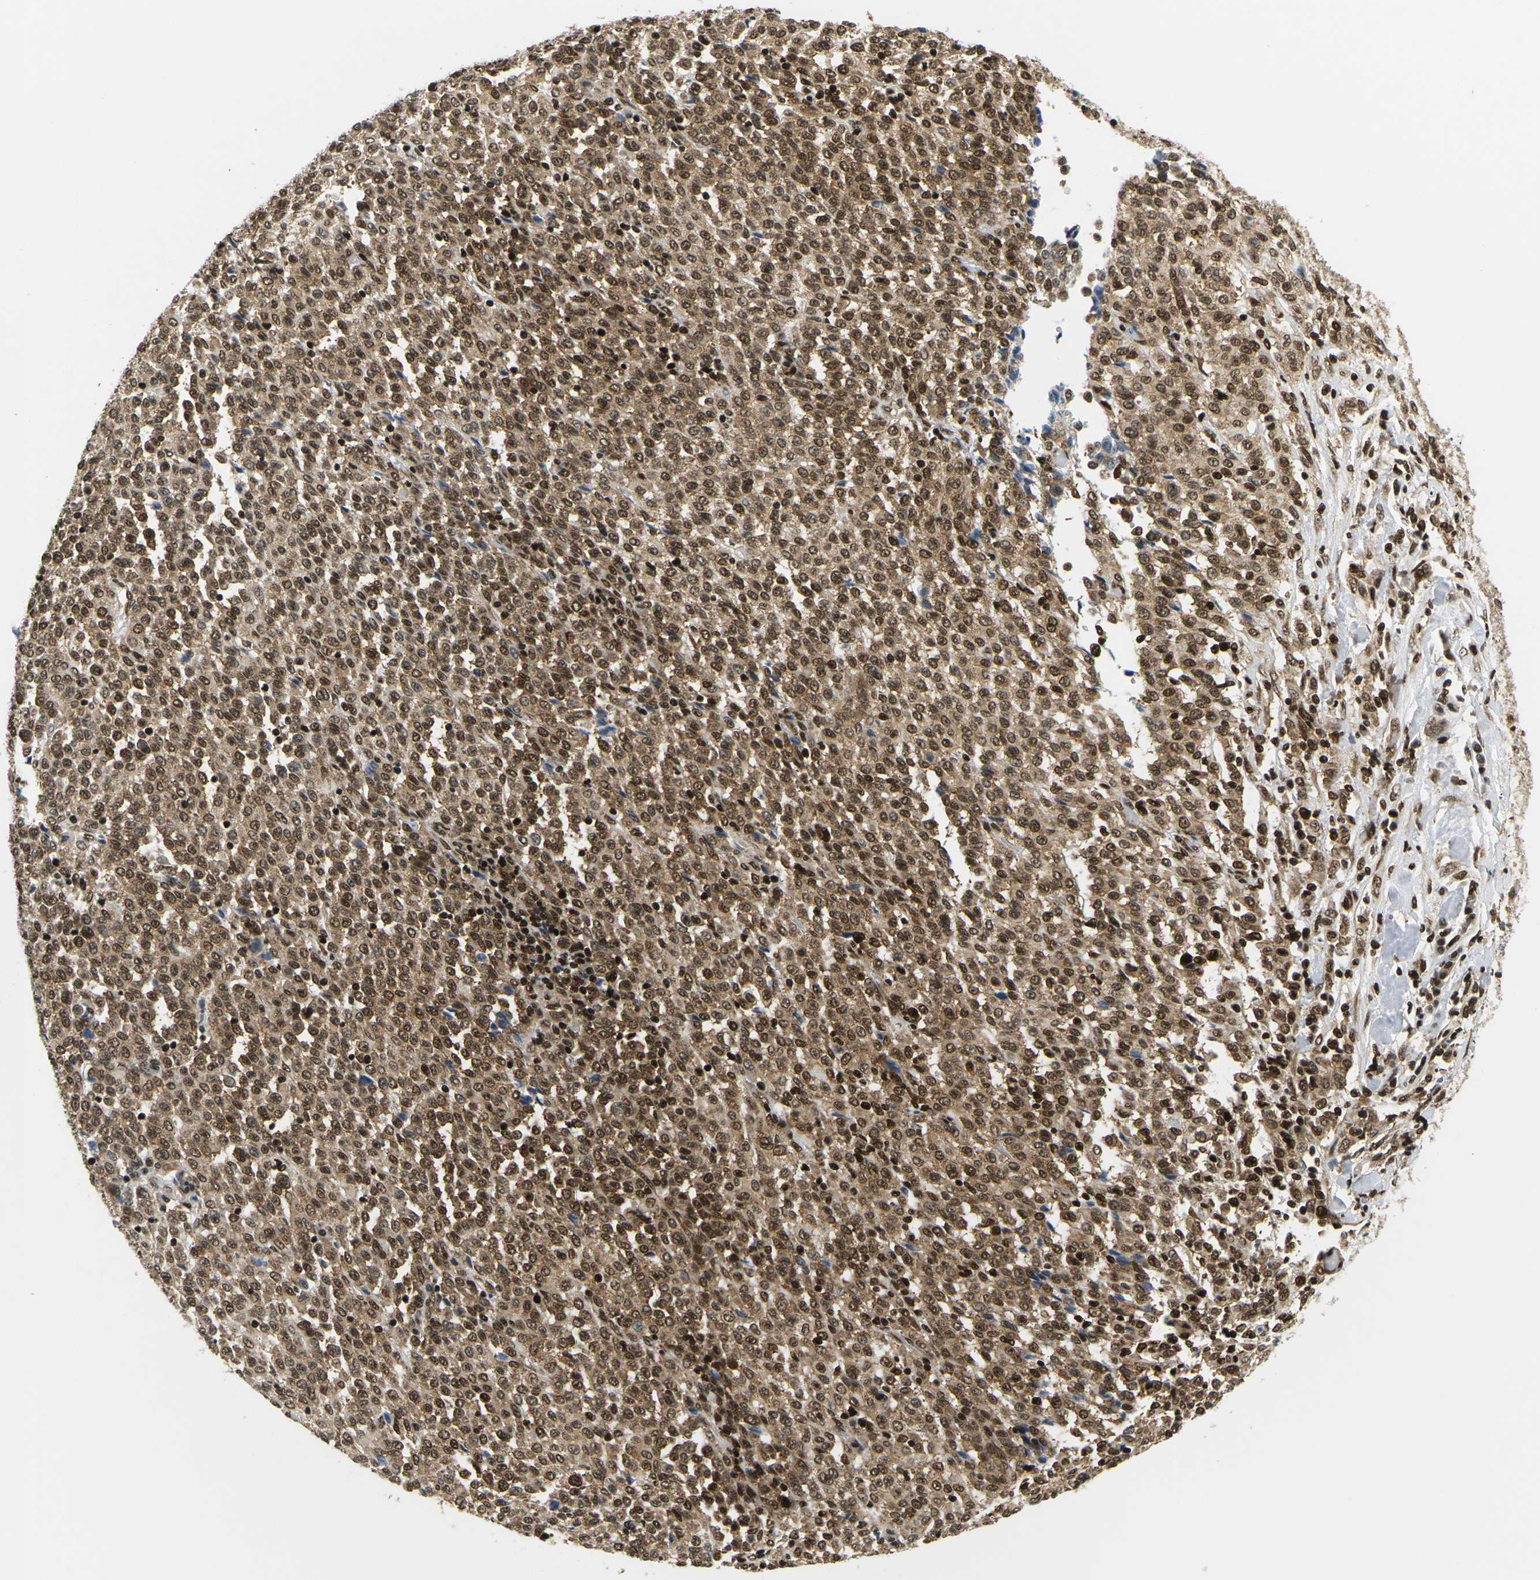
{"staining": {"intensity": "moderate", "quantity": ">75%", "location": "cytoplasmic/membranous,nuclear"}, "tissue": "melanoma", "cell_type": "Tumor cells", "image_type": "cancer", "snomed": [{"axis": "morphology", "description": "Malignant melanoma, Metastatic site"}, {"axis": "topography", "description": "Pancreas"}], "caption": "A brown stain highlights moderate cytoplasmic/membranous and nuclear expression of a protein in melanoma tumor cells.", "gene": "CELF1", "patient": {"sex": "female", "age": 30}}